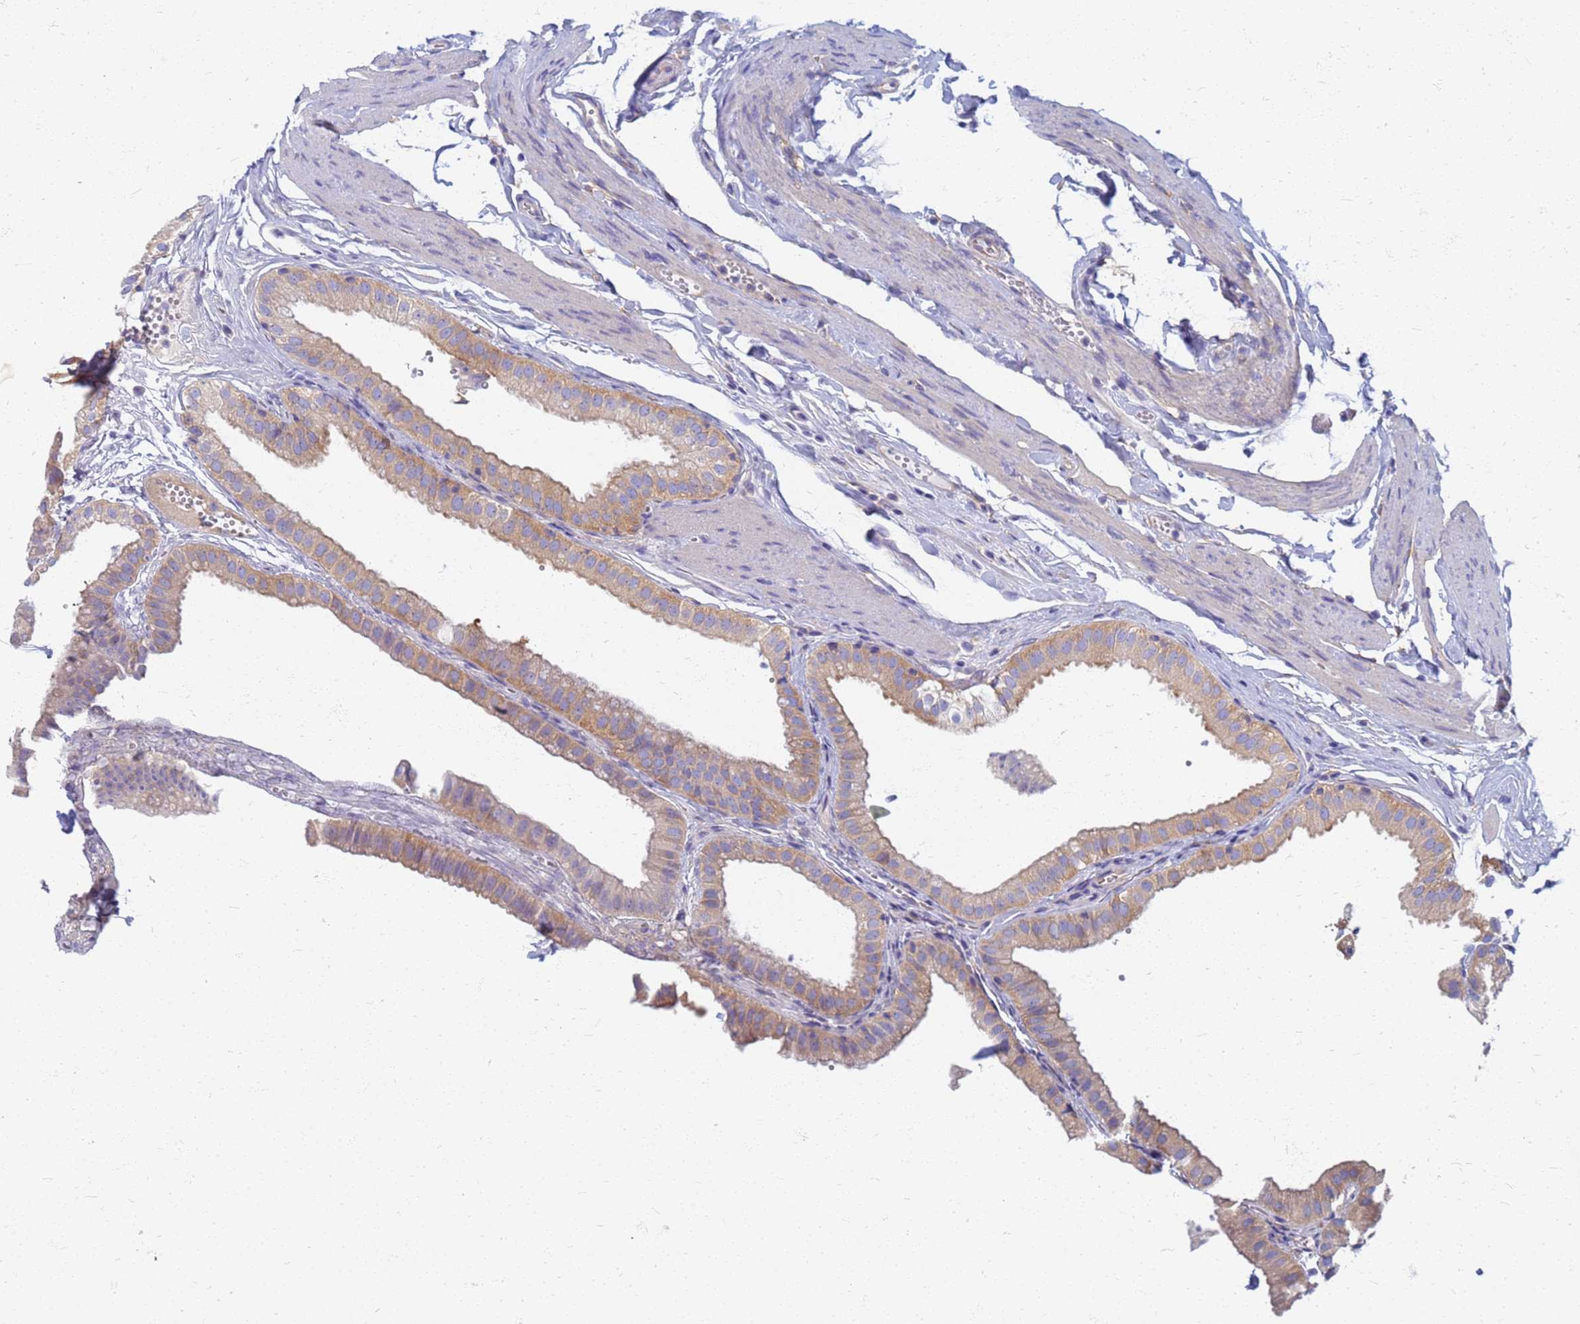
{"staining": {"intensity": "moderate", "quantity": "25%-75%", "location": "cytoplasmic/membranous"}, "tissue": "gallbladder", "cell_type": "Glandular cells", "image_type": "normal", "snomed": [{"axis": "morphology", "description": "Normal tissue, NOS"}, {"axis": "topography", "description": "Gallbladder"}], "caption": "IHC staining of unremarkable gallbladder, which shows medium levels of moderate cytoplasmic/membranous positivity in about 25%-75% of glandular cells indicating moderate cytoplasmic/membranous protein positivity. The staining was performed using DAB (brown) for protein detection and nuclei were counterstained in hematoxylin (blue).", "gene": "EEA1", "patient": {"sex": "female", "age": 61}}